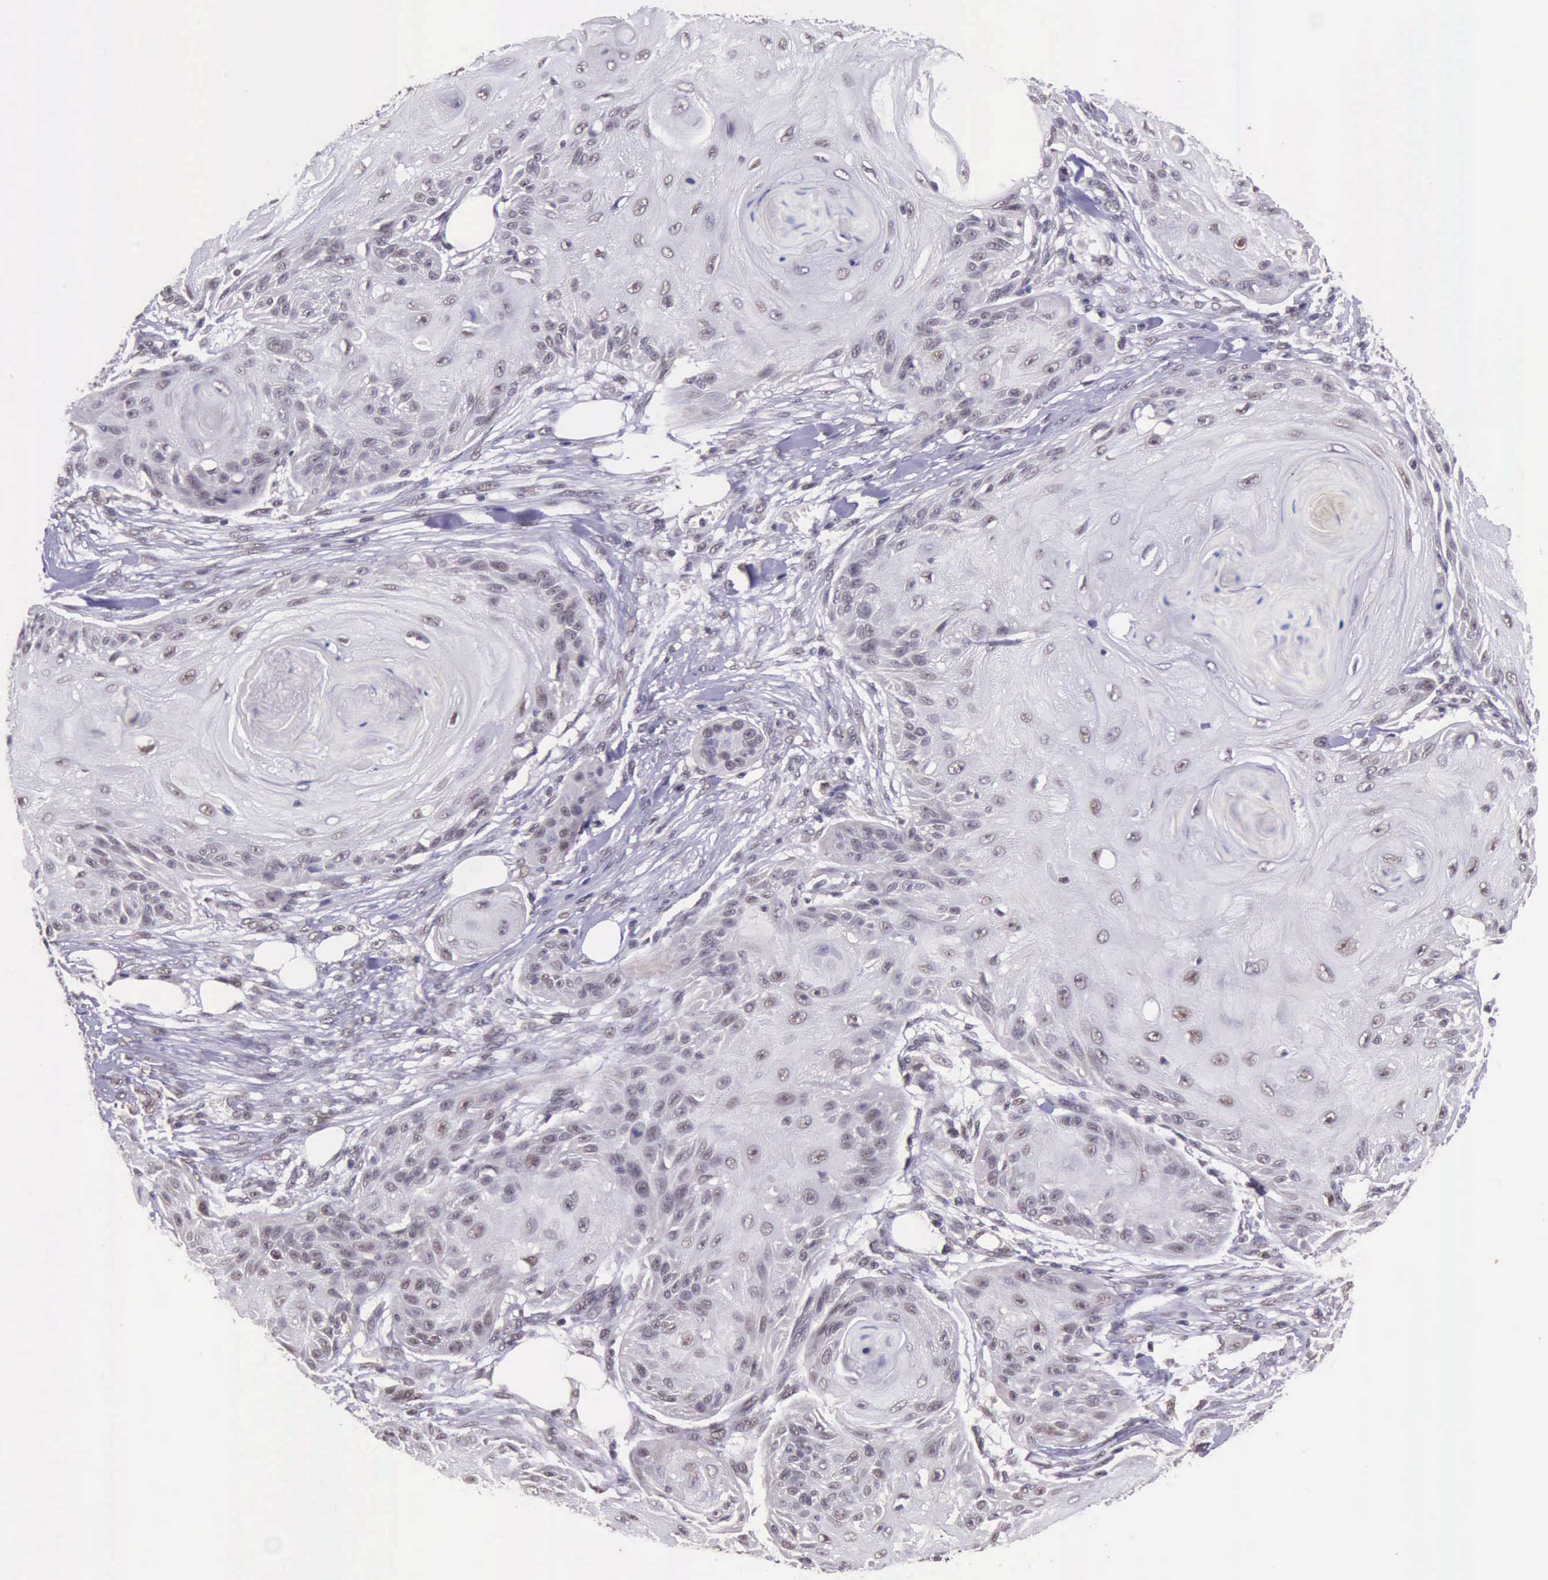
{"staining": {"intensity": "weak", "quantity": "<25%", "location": "nuclear"}, "tissue": "skin cancer", "cell_type": "Tumor cells", "image_type": "cancer", "snomed": [{"axis": "morphology", "description": "Squamous cell carcinoma, NOS"}, {"axis": "topography", "description": "Skin"}], "caption": "Skin cancer was stained to show a protein in brown. There is no significant positivity in tumor cells.", "gene": "PRPF39", "patient": {"sex": "female", "age": 88}}